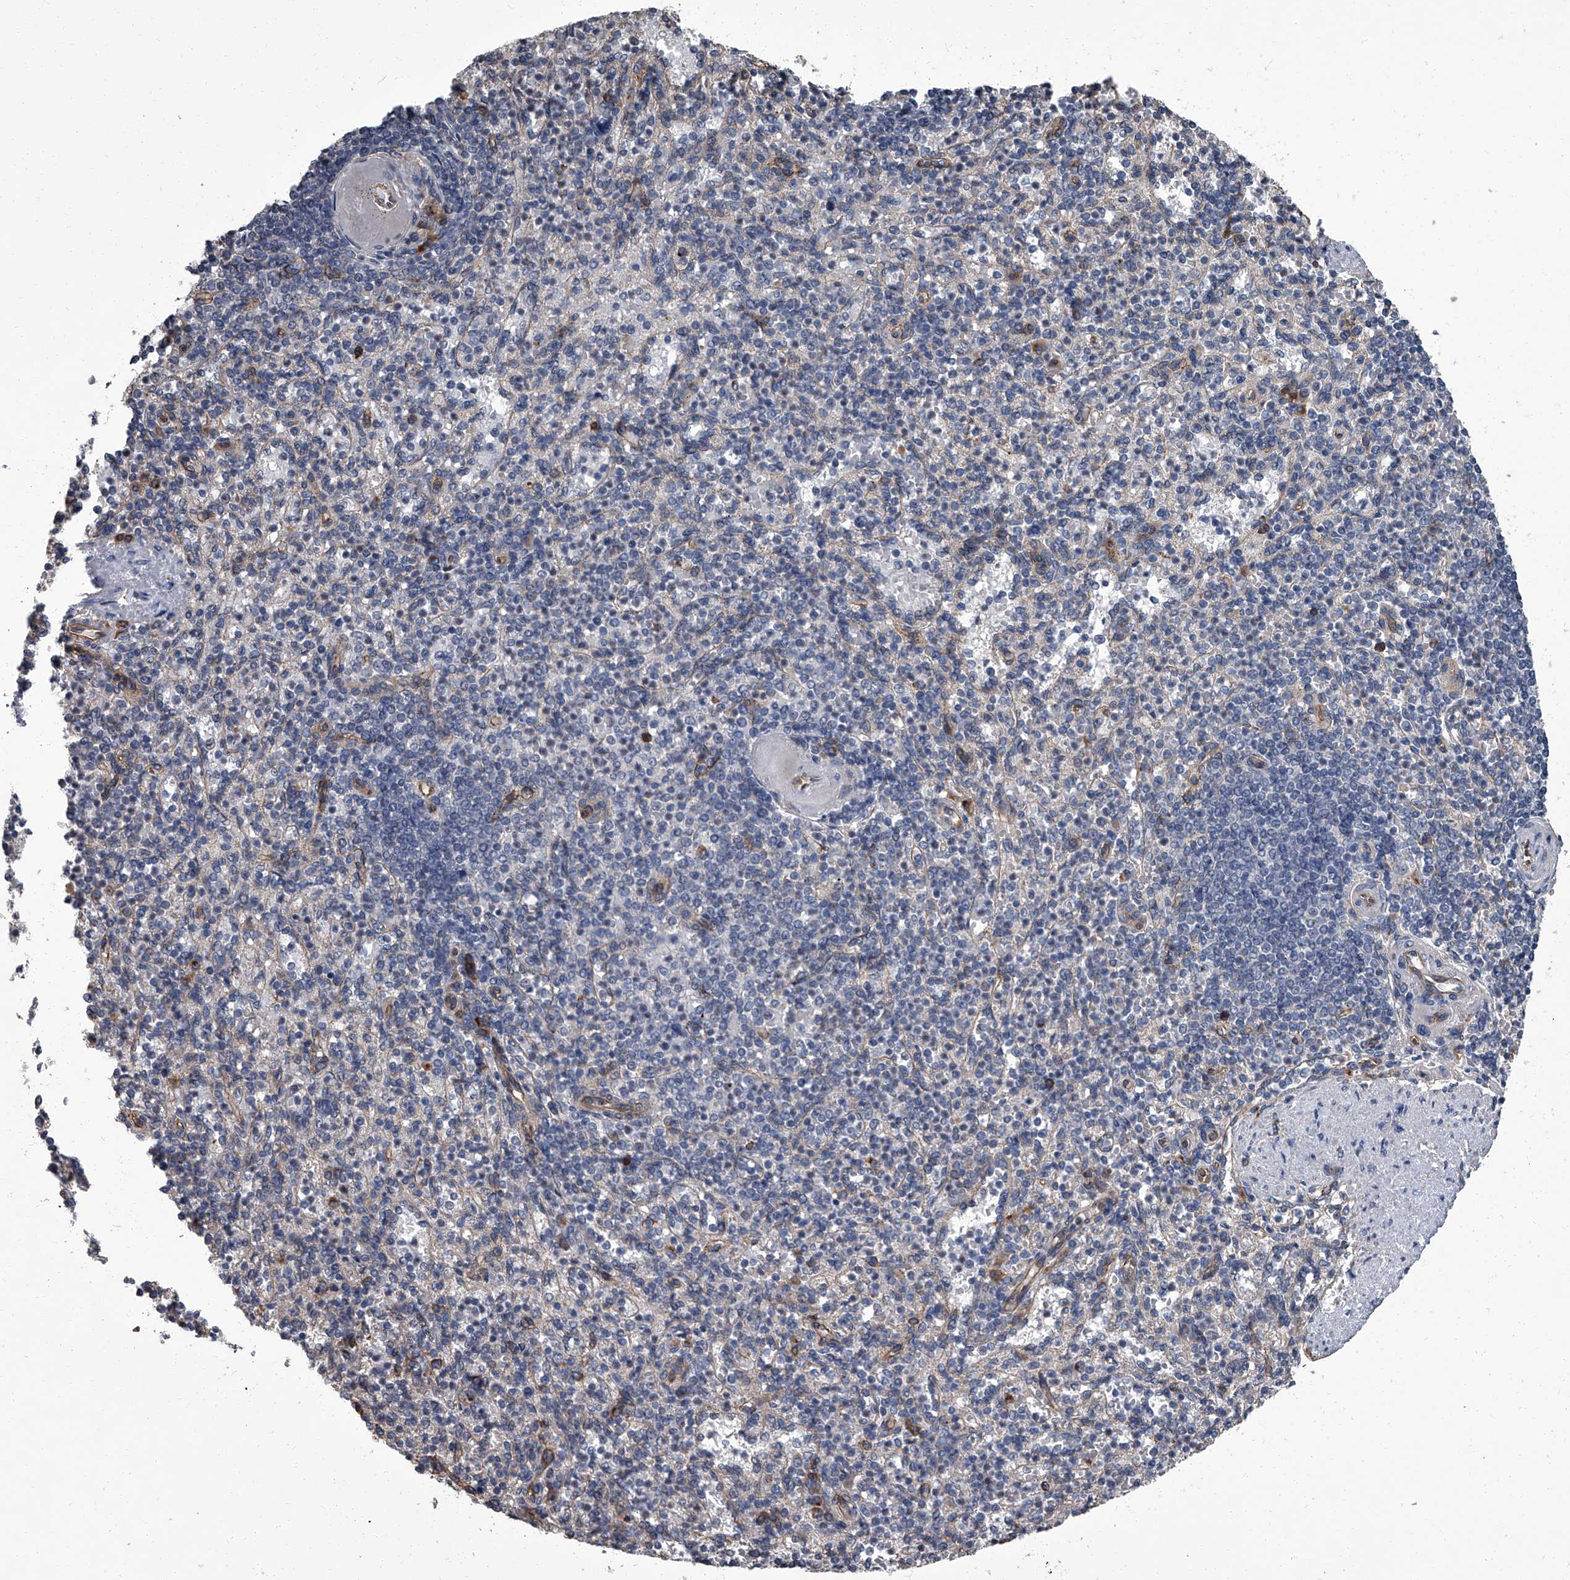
{"staining": {"intensity": "negative", "quantity": "none", "location": "none"}, "tissue": "spleen", "cell_type": "Cells in red pulp", "image_type": "normal", "snomed": [{"axis": "morphology", "description": "Normal tissue, NOS"}, {"axis": "topography", "description": "Spleen"}], "caption": "Immunohistochemistry (IHC) of benign human spleen exhibits no staining in cells in red pulp.", "gene": "SIRT4", "patient": {"sex": "female", "age": 74}}